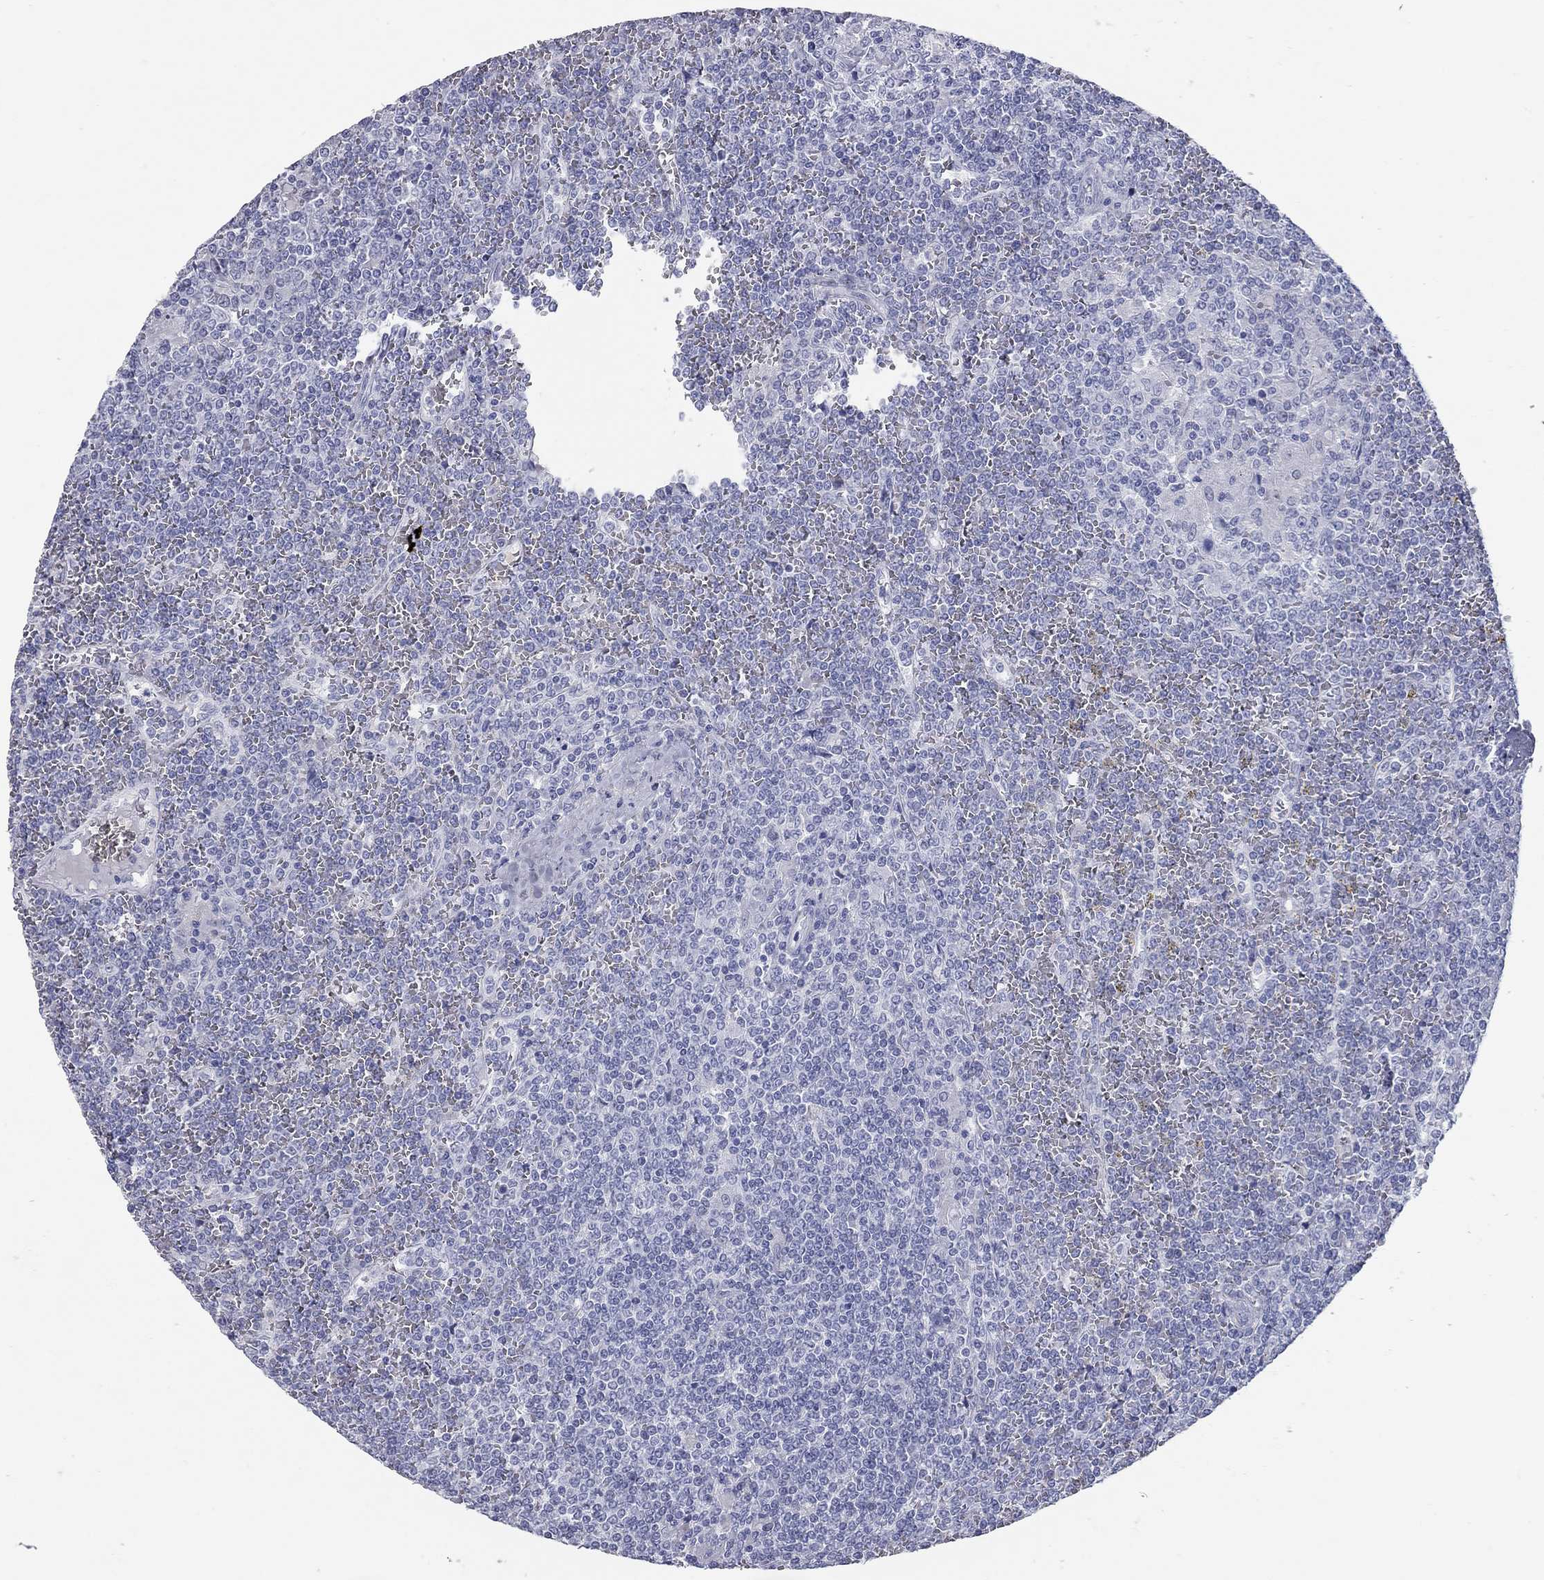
{"staining": {"intensity": "negative", "quantity": "none", "location": "none"}, "tissue": "lymphoma", "cell_type": "Tumor cells", "image_type": "cancer", "snomed": [{"axis": "morphology", "description": "Malignant lymphoma, non-Hodgkin's type, Low grade"}, {"axis": "topography", "description": "Spleen"}], "caption": "This is a histopathology image of IHC staining of low-grade malignant lymphoma, non-Hodgkin's type, which shows no positivity in tumor cells.", "gene": "TAC1", "patient": {"sex": "female", "age": 19}}